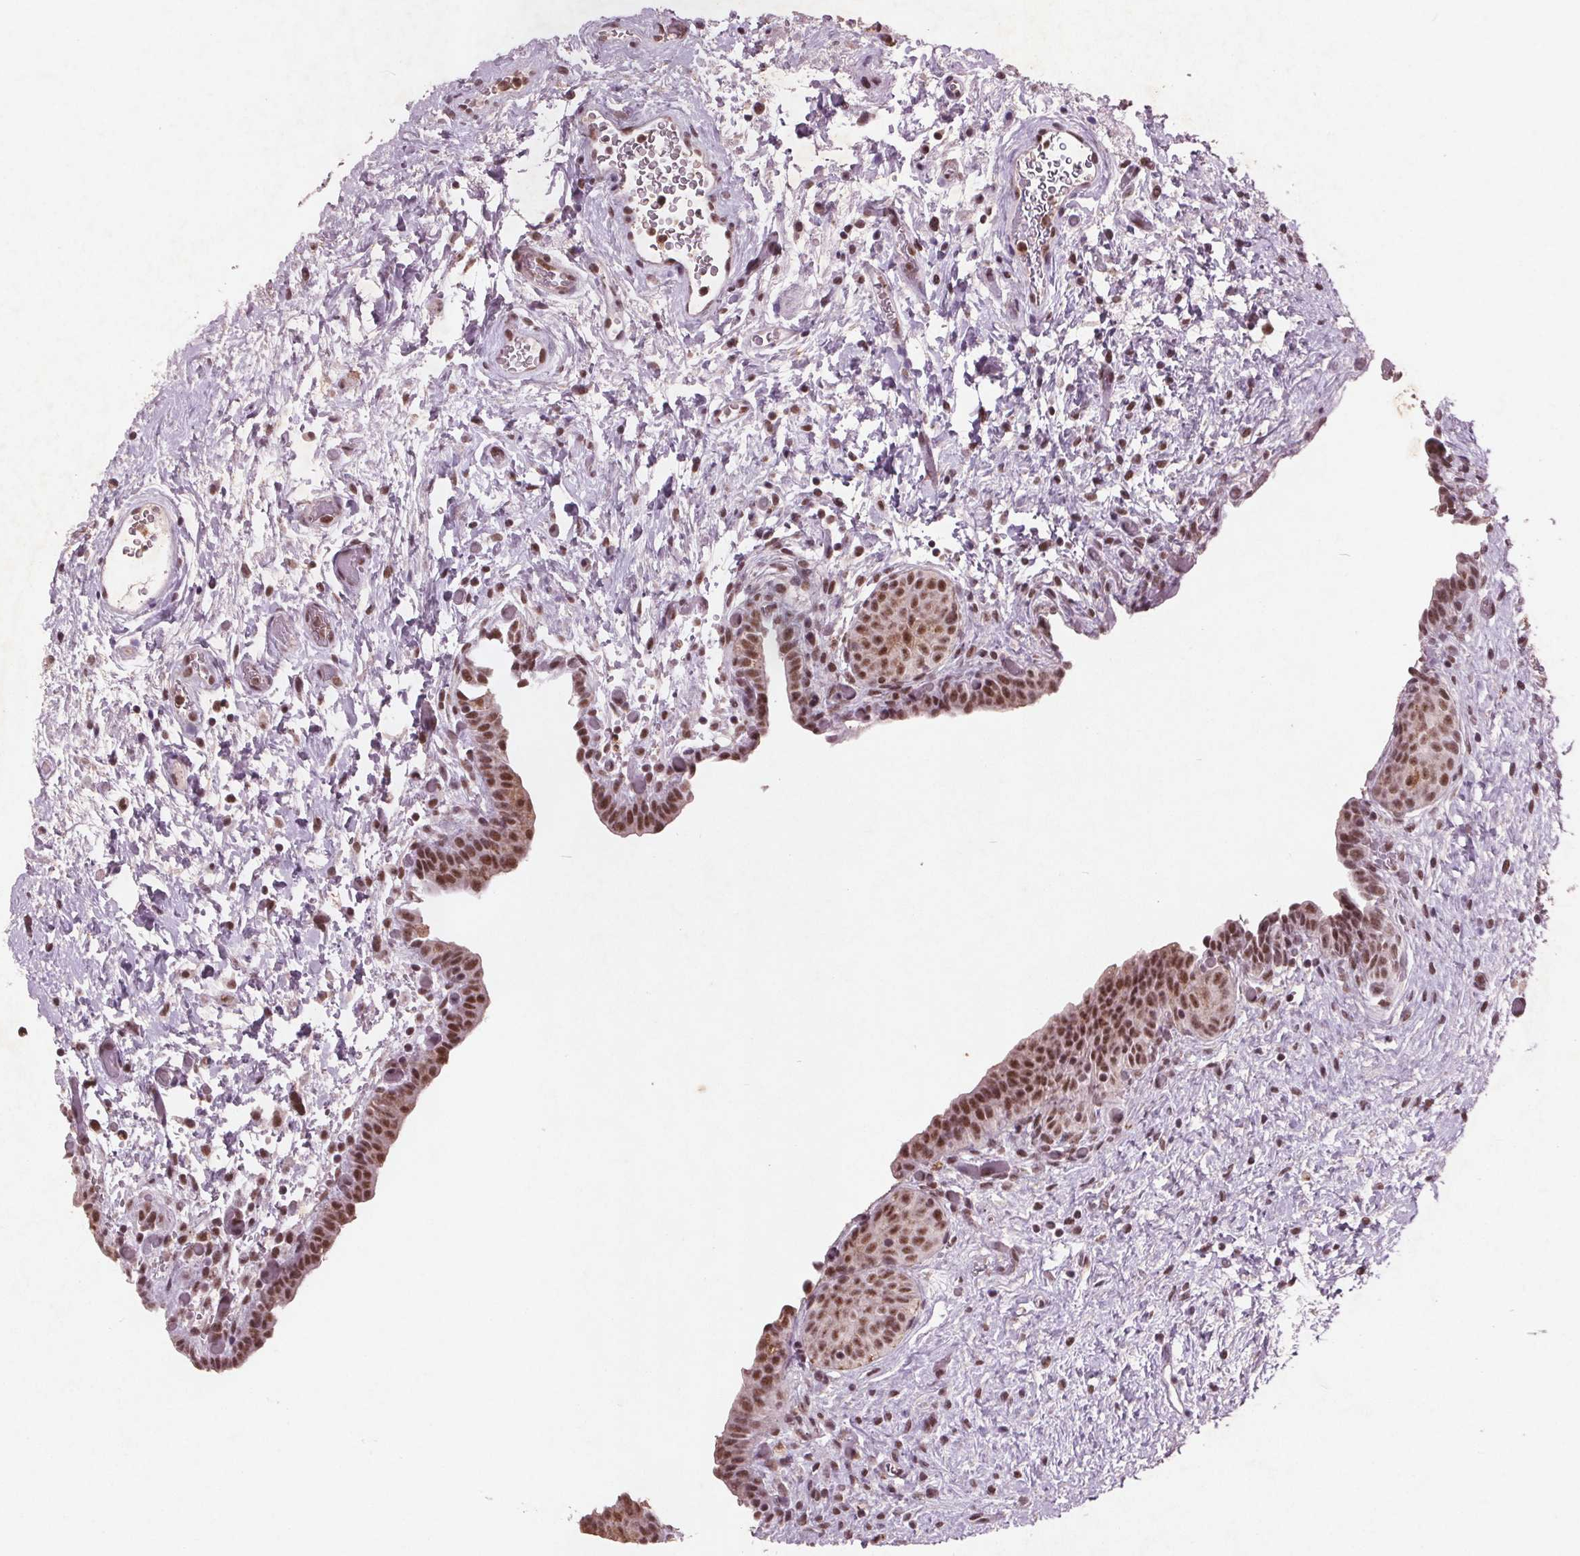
{"staining": {"intensity": "moderate", "quantity": ">75%", "location": "cytoplasmic/membranous,nuclear"}, "tissue": "urinary bladder", "cell_type": "Urothelial cells", "image_type": "normal", "snomed": [{"axis": "morphology", "description": "Normal tissue, NOS"}, {"axis": "topography", "description": "Urinary bladder"}], "caption": "Human urinary bladder stained for a protein (brown) demonstrates moderate cytoplasmic/membranous,nuclear positive expression in about >75% of urothelial cells.", "gene": "RPS6KA2", "patient": {"sex": "male", "age": 69}}